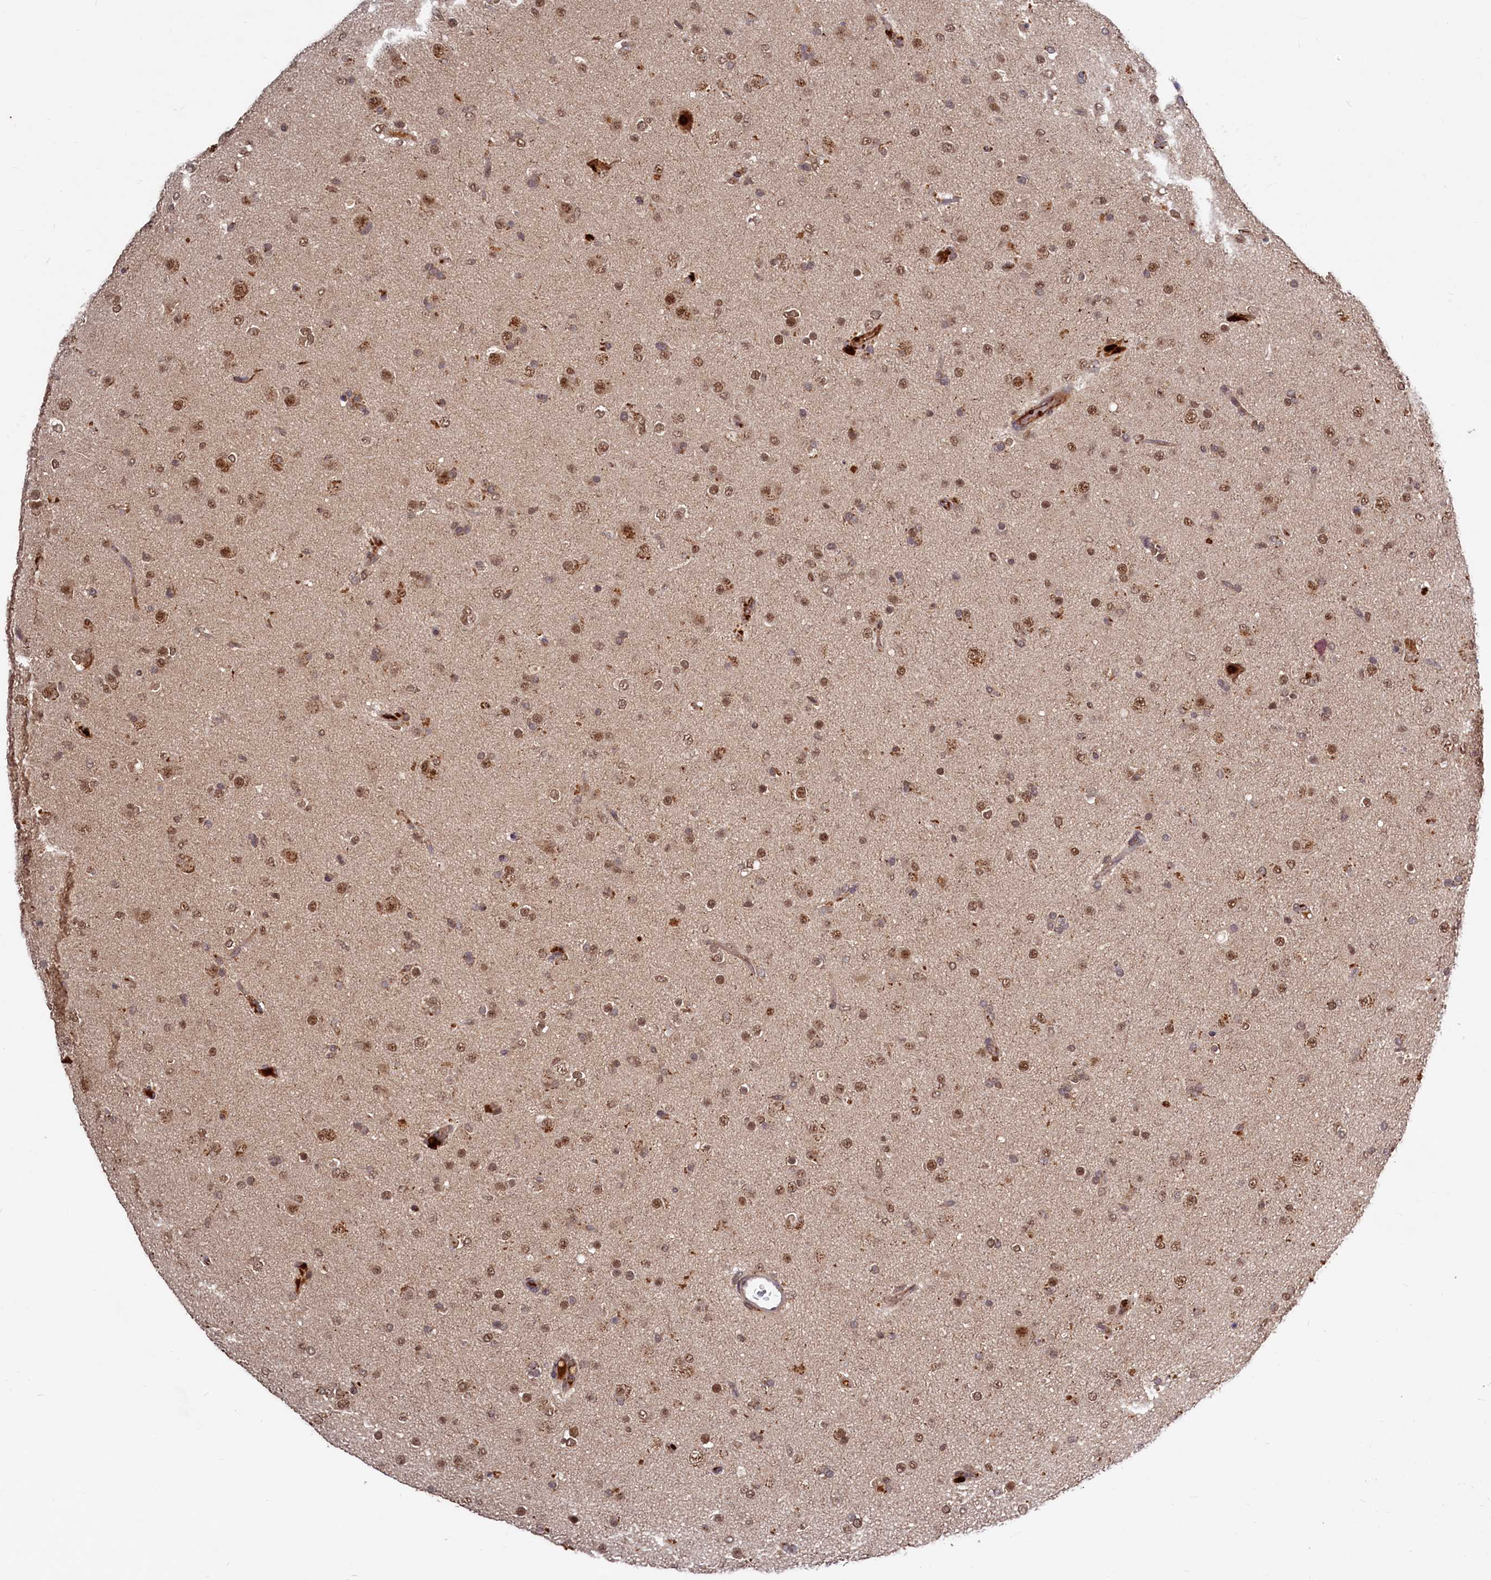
{"staining": {"intensity": "moderate", "quantity": ">75%", "location": "nuclear"}, "tissue": "glioma", "cell_type": "Tumor cells", "image_type": "cancer", "snomed": [{"axis": "morphology", "description": "Glioma, malignant, Low grade"}, {"axis": "topography", "description": "Brain"}], "caption": "This is an image of immunohistochemistry (IHC) staining of glioma, which shows moderate positivity in the nuclear of tumor cells.", "gene": "TRAPPC4", "patient": {"sex": "male", "age": 65}}